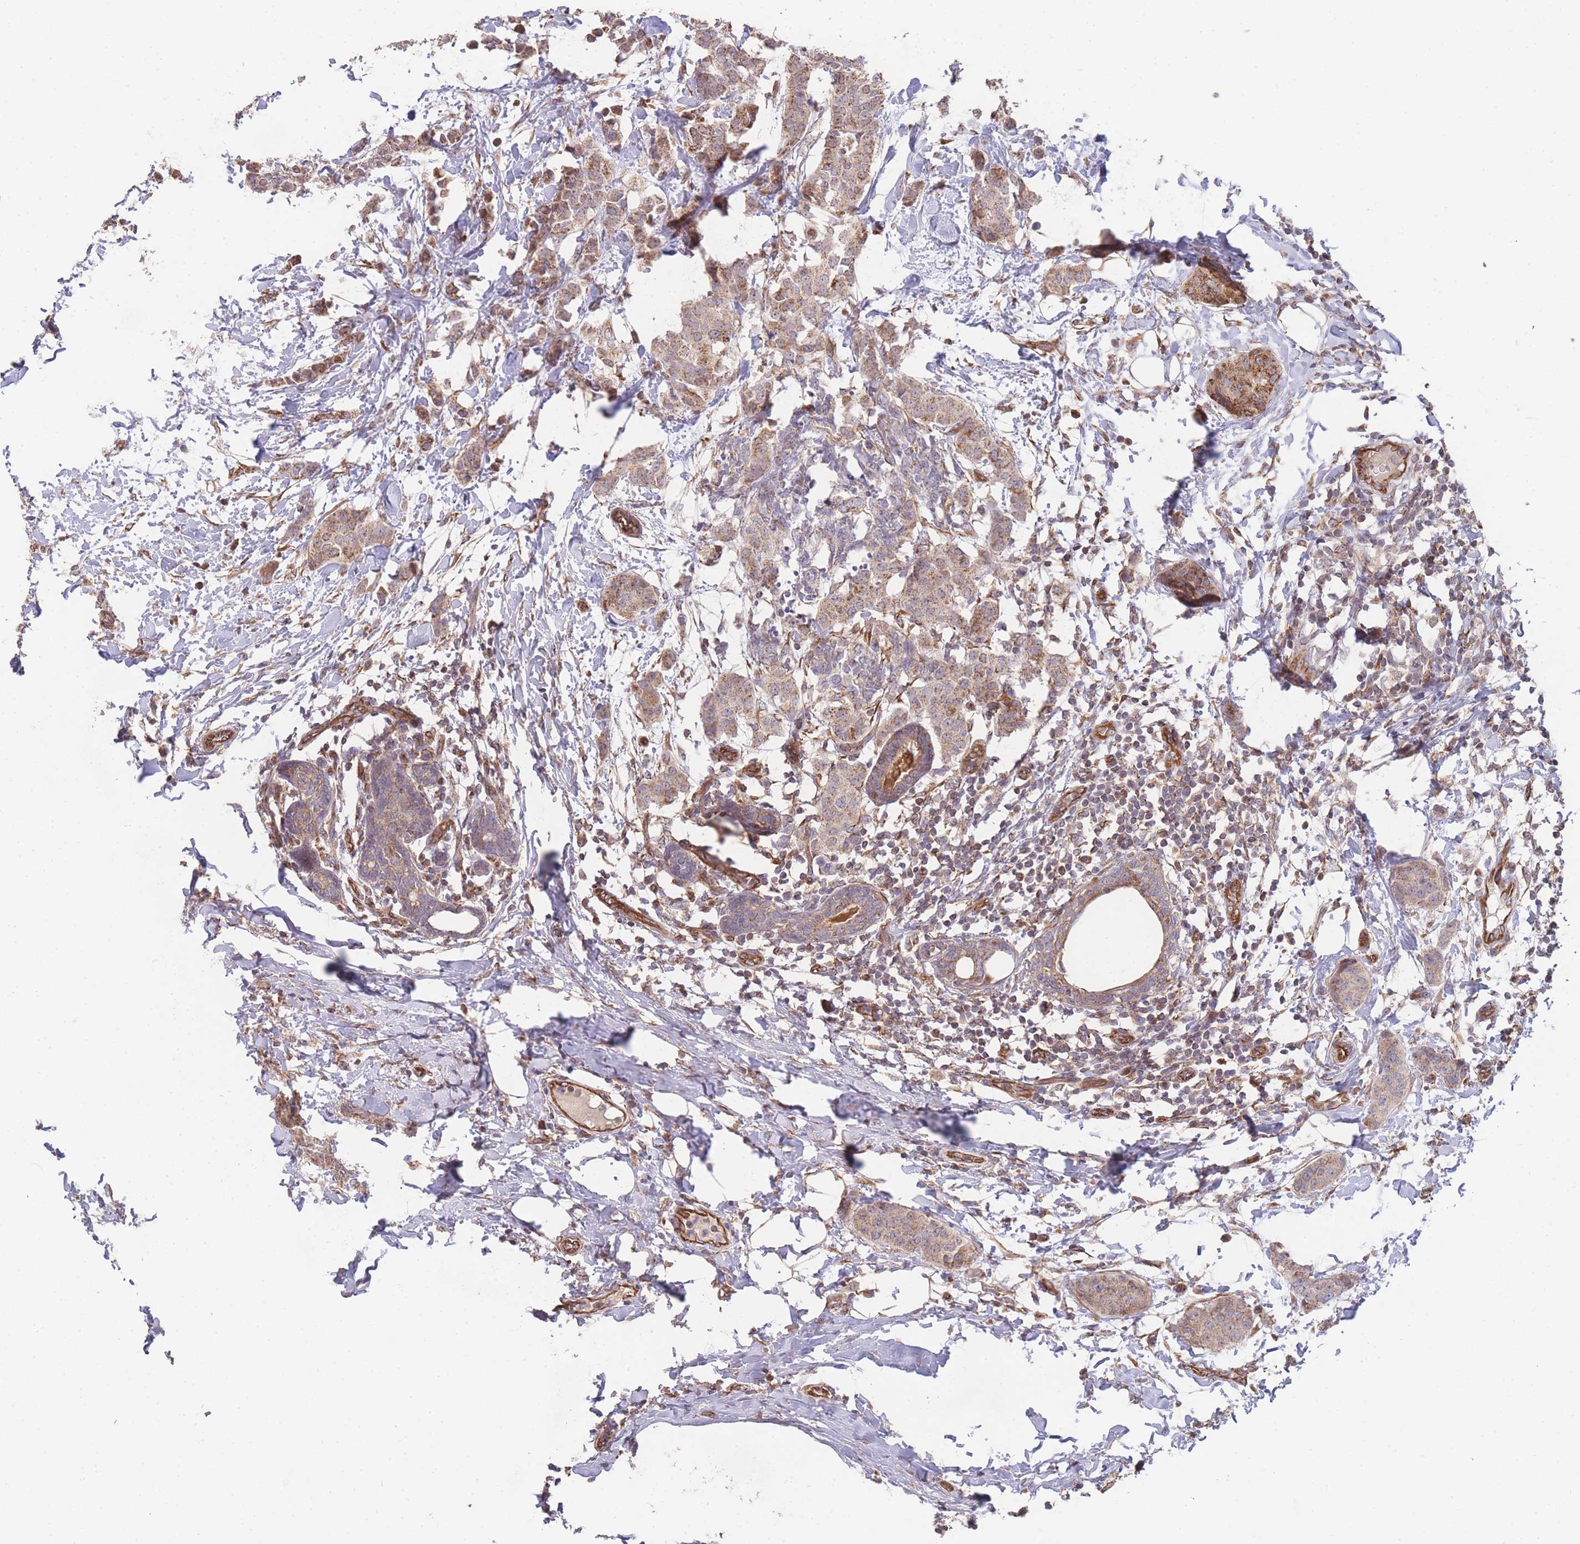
{"staining": {"intensity": "moderate", "quantity": ">75%", "location": "cytoplasmic/membranous"}, "tissue": "breast cancer", "cell_type": "Tumor cells", "image_type": "cancer", "snomed": [{"axis": "morphology", "description": "Duct carcinoma"}, {"axis": "topography", "description": "Breast"}], "caption": "A brown stain labels moderate cytoplasmic/membranous positivity of a protein in human breast cancer (invasive ductal carcinoma) tumor cells. Immunohistochemistry (ihc) stains the protein in brown and the nuclei are stained blue.", "gene": "PXMP4", "patient": {"sex": "female", "age": 40}}